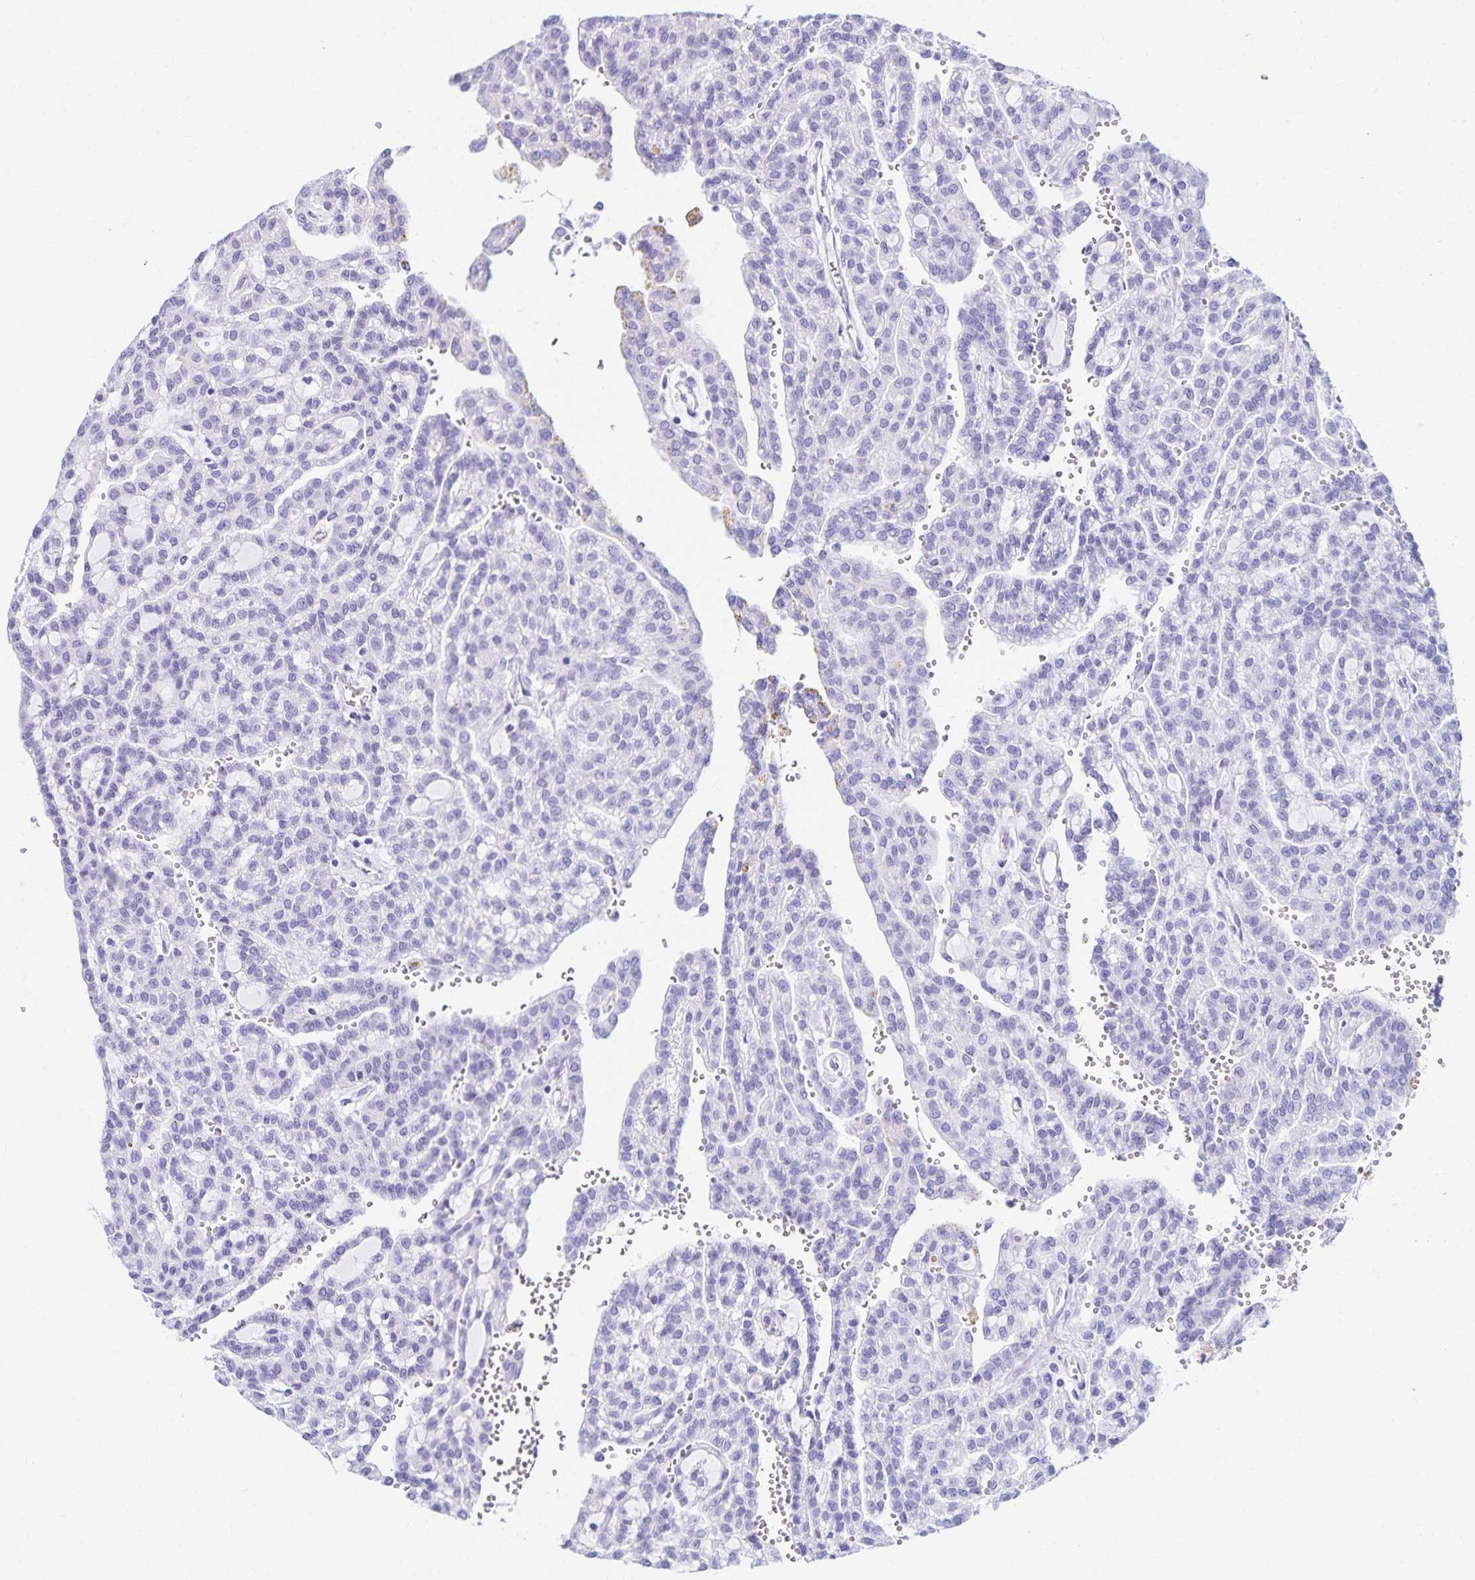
{"staining": {"intensity": "negative", "quantity": "none", "location": "none"}, "tissue": "renal cancer", "cell_type": "Tumor cells", "image_type": "cancer", "snomed": [{"axis": "morphology", "description": "Adenocarcinoma, NOS"}, {"axis": "topography", "description": "Kidney"}], "caption": "Immunohistochemistry (IHC) histopathology image of neoplastic tissue: renal cancer stained with DAB (3,3'-diaminobenzidine) demonstrates no significant protein staining in tumor cells.", "gene": "TRPV6", "patient": {"sex": "male", "age": 63}}